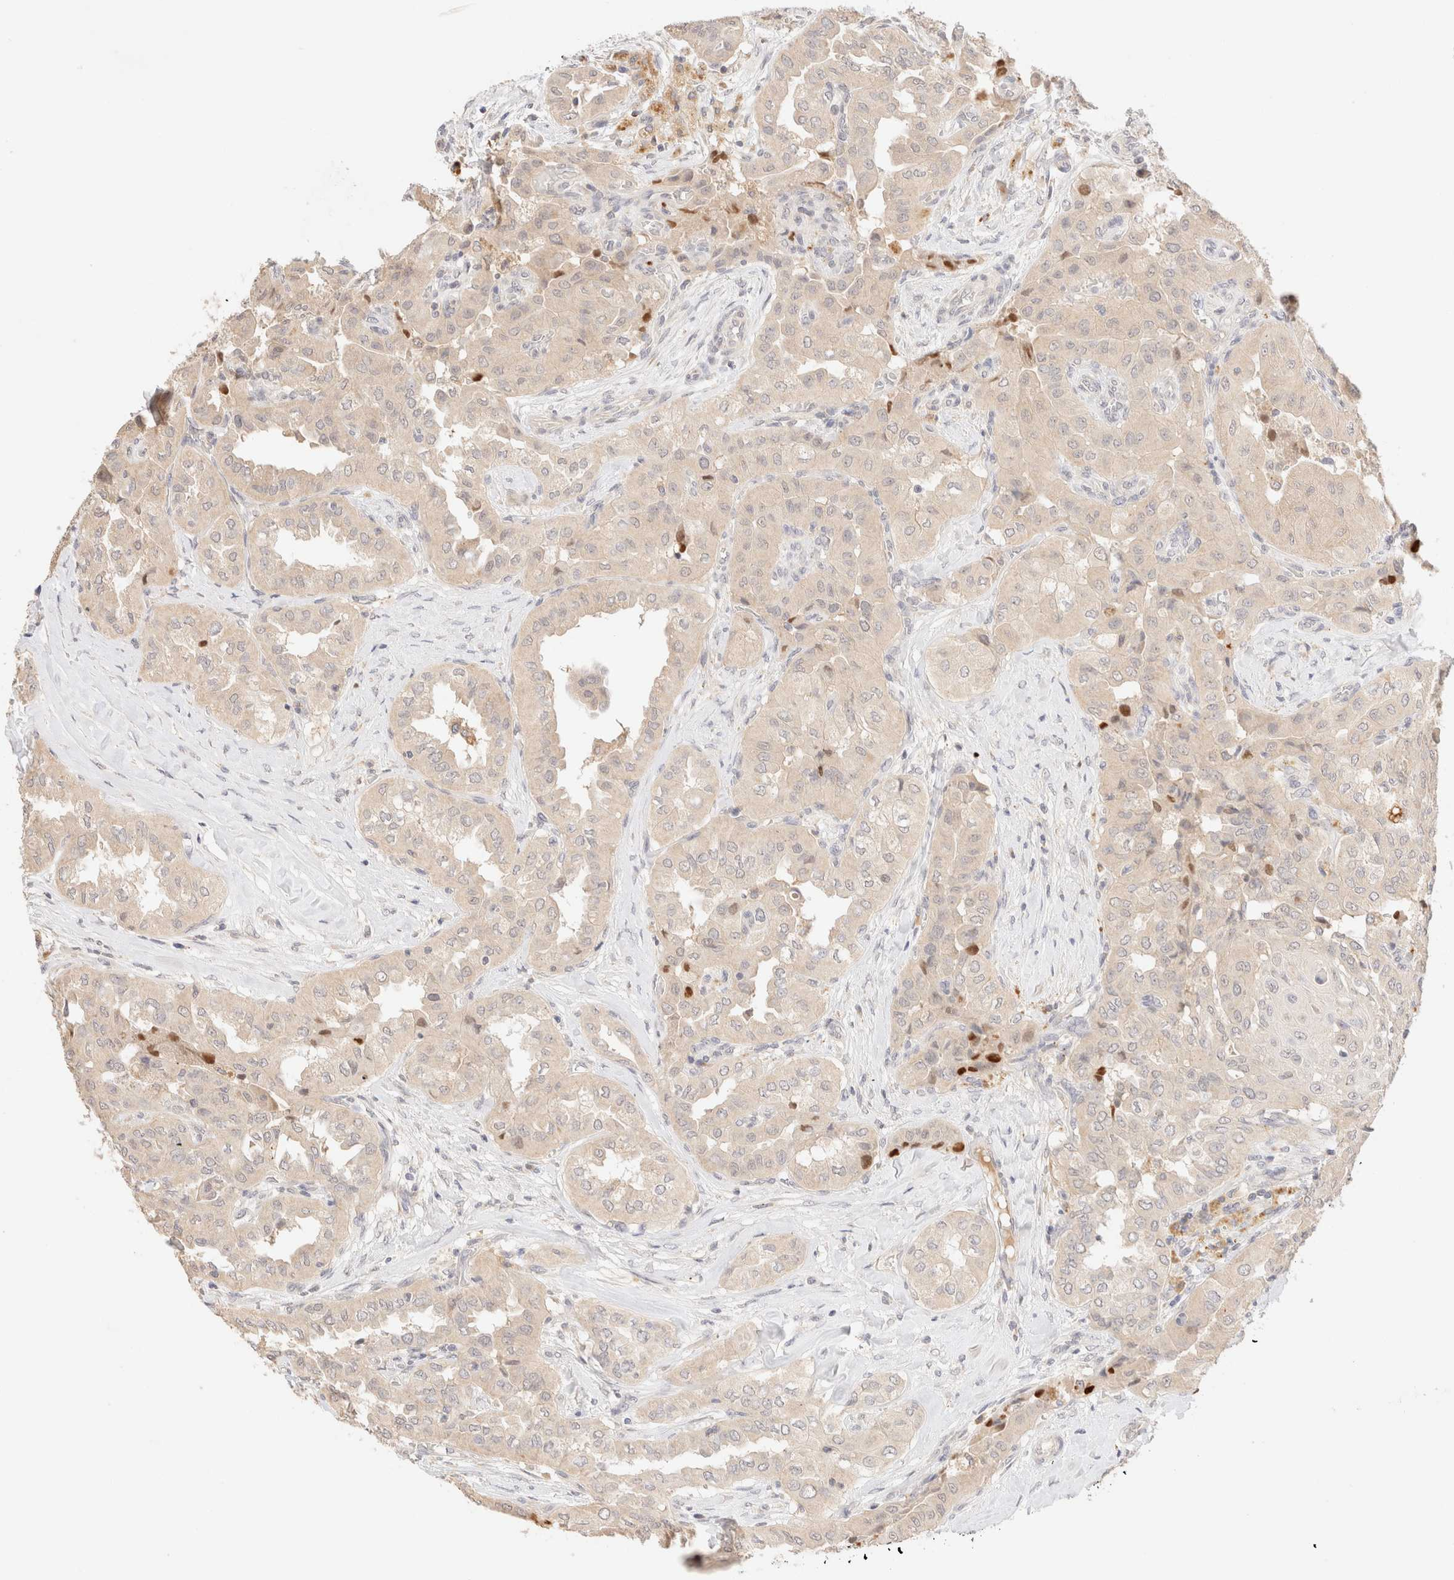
{"staining": {"intensity": "moderate", "quantity": "<25%", "location": "nuclear"}, "tissue": "thyroid cancer", "cell_type": "Tumor cells", "image_type": "cancer", "snomed": [{"axis": "morphology", "description": "Papillary adenocarcinoma, NOS"}, {"axis": "topography", "description": "Thyroid gland"}], "caption": "IHC (DAB) staining of human thyroid cancer reveals moderate nuclear protein expression in approximately <25% of tumor cells.", "gene": "SNTB1", "patient": {"sex": "female", "age": 59}}